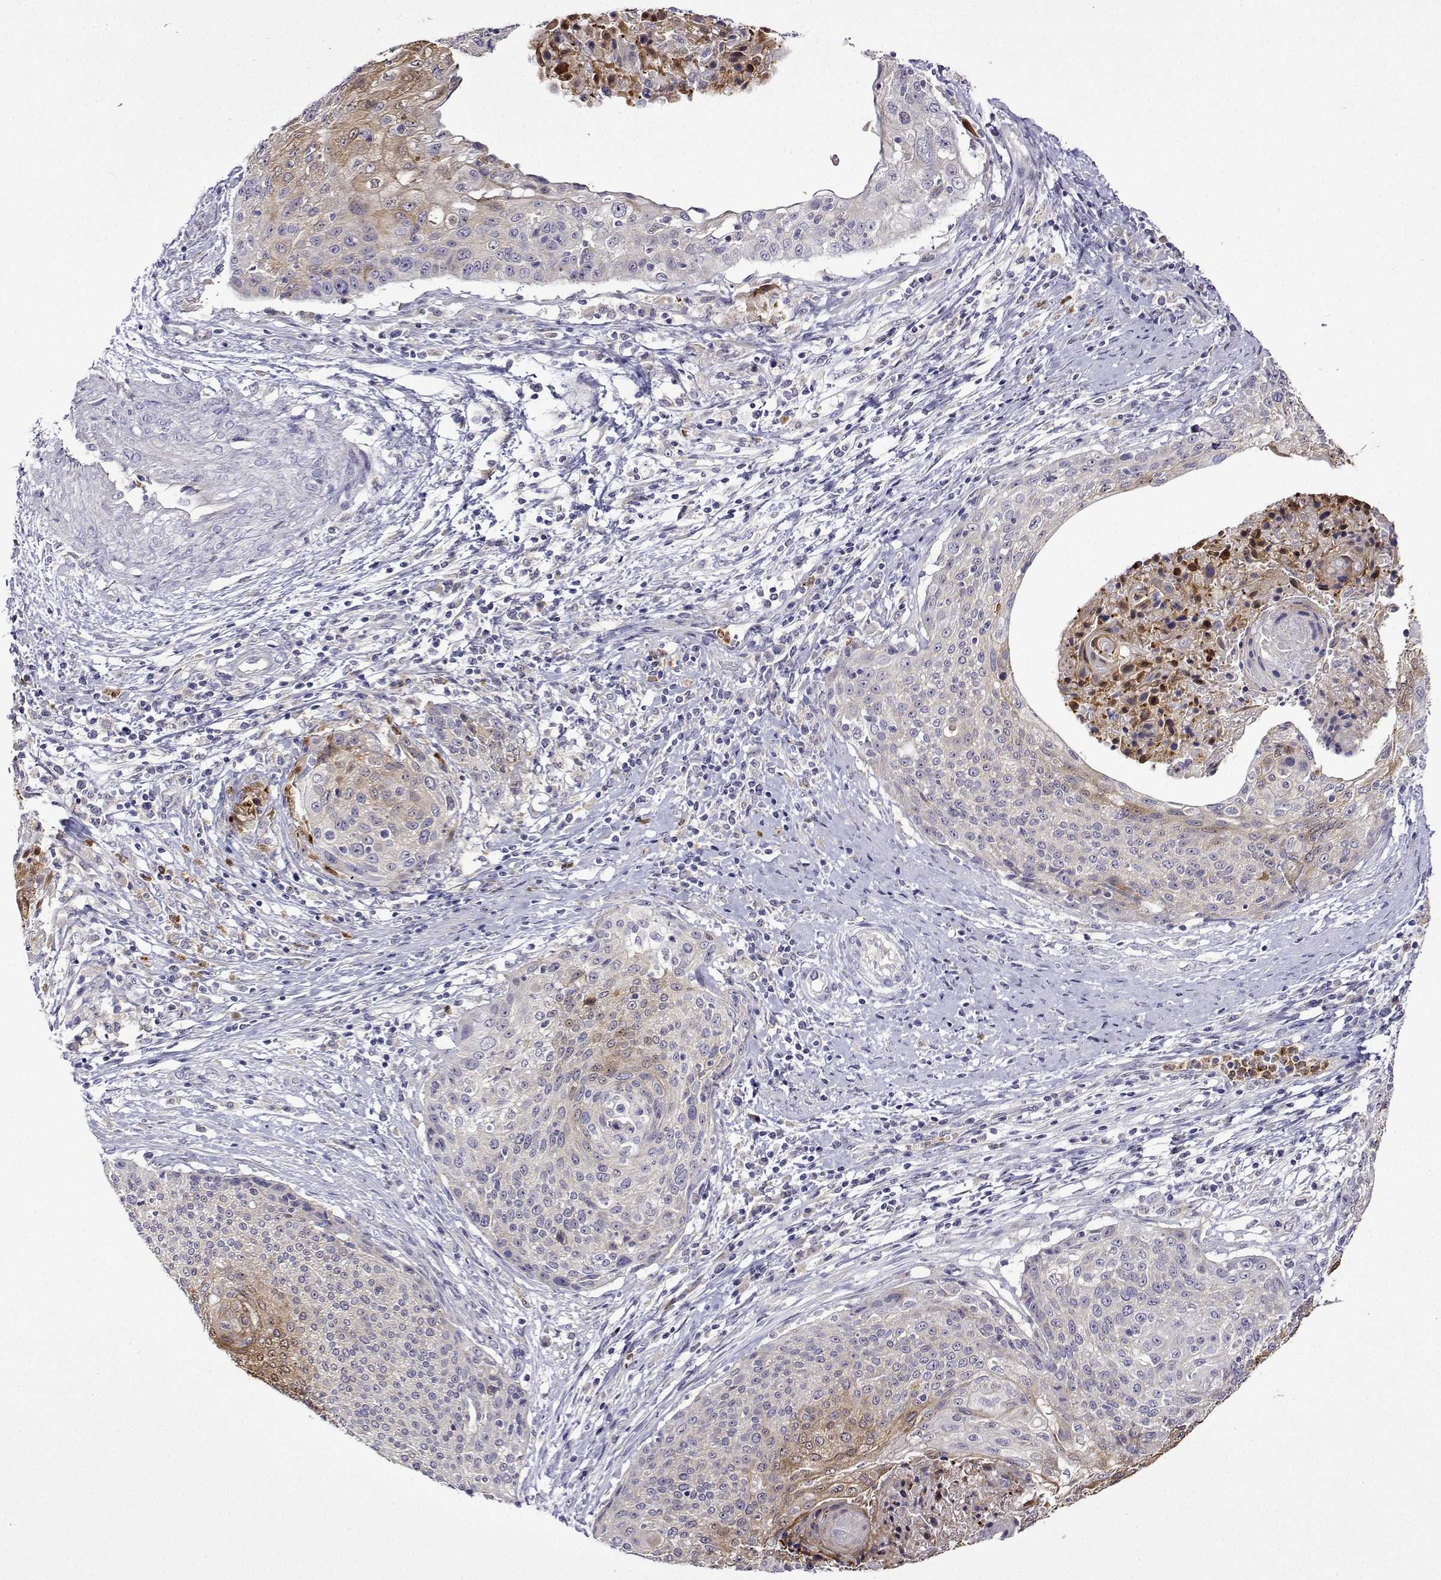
{"staining": {"intensity": "weak", "quantity": "<25%", "location": "cytoplasmic/membranous"}, "tissue": "cervical cancer", "cell_type": "Tumor cells", "image_type": "cancer", "snomed": [{"axis": "morphology", "description": "Squamous cell carcinoma, NOS"}, {"axis": "topography", "description": "Cervix"}], "caption": "Tumor cells show no significant expression in cervical cancer (squamous cell carcinoma). (DAB (3,3'-diaminobenzidine) IHC with hematoxylin counter stain).", "gene": "SULT2A1", "patient": {"sex": "female", "age": 31}}